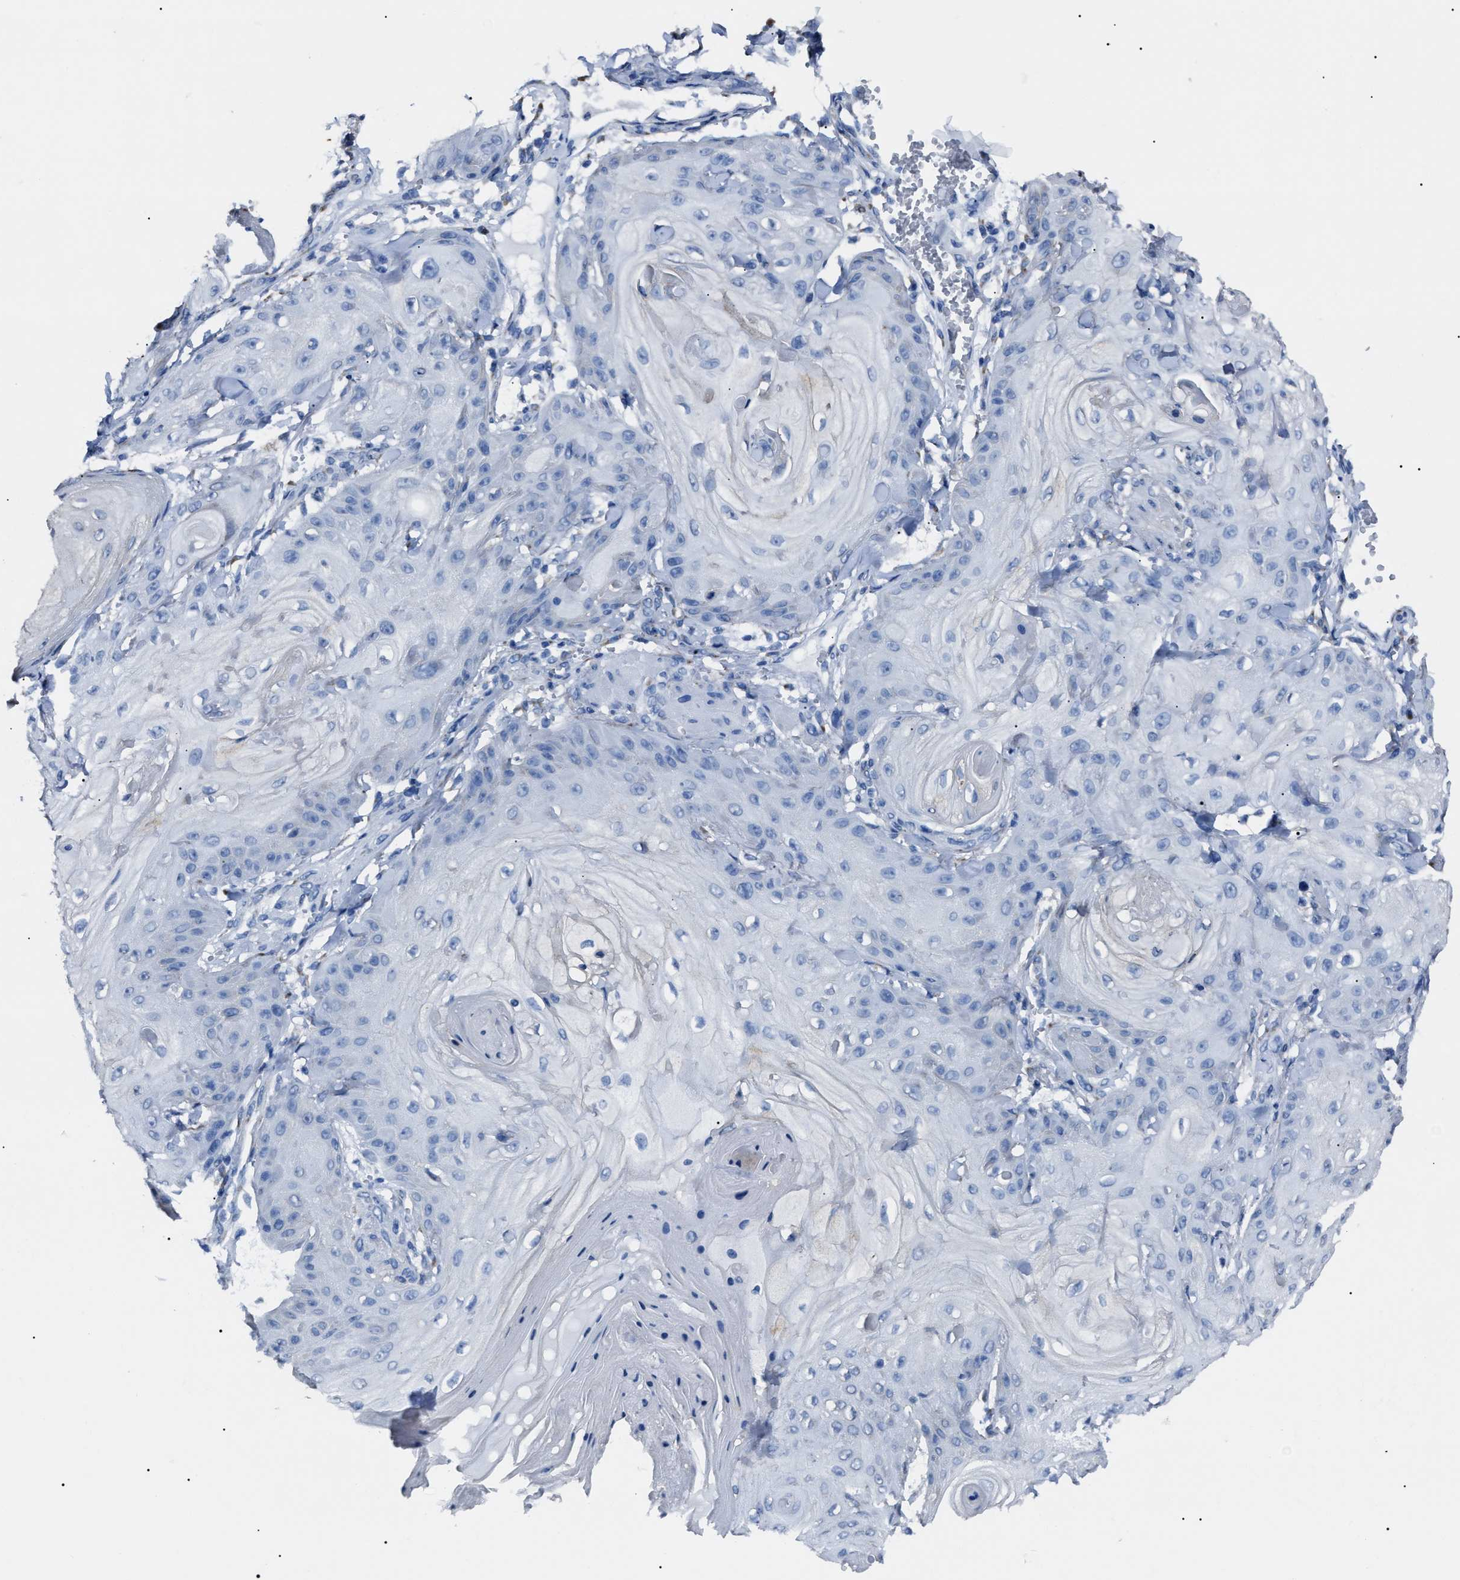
{"staining": {"intensity": "negative", "quantity": "none", "location": "none"}, "tissue": "skin cancer", "cell_type": "Tumor cells", "image_type": "cancer", "snomed": [{"axis": "morphology", "description": "Squamous cell carcinoma, NOS"}, {"axis": "topography", "description": "Skin"}], "caption": "Immunohistochemical staining of squamous cell carcinoma (skin) displays no significant positivity in tumor cells.", "gene": "LRRC14", "patient": {"sex": "male", "age": 74}}